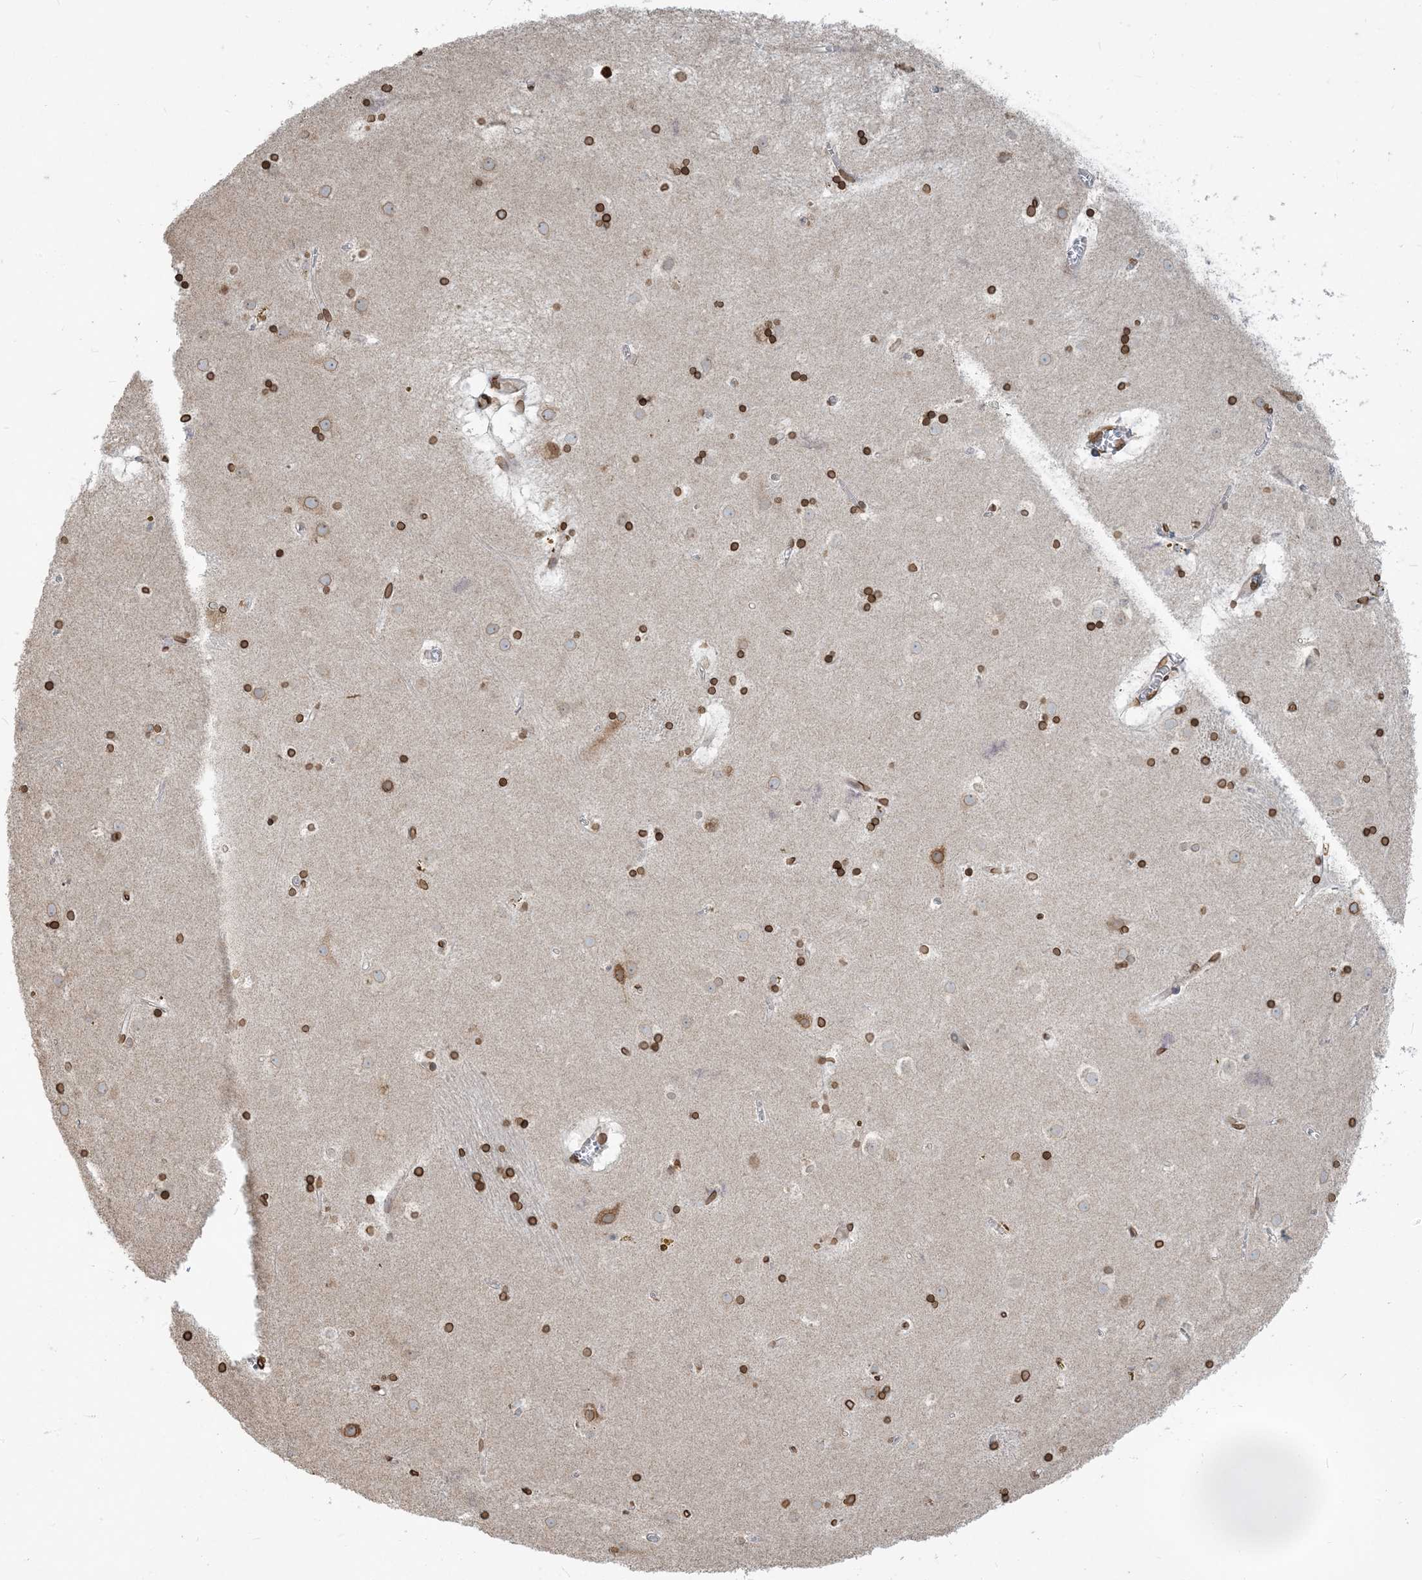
{"staining": {"intensity": "strong", "quantity": ">75%", "location": "cytoplasmic/membranous,nuclear"}, "tissue": "caudate", "cell_type": "Glial cells", "image_type": "normal", "snomed": [{"axis": "morphology", "description": "Normal tissue, NOS"}, {"axis": "topography", "description": "Lateral ventricle wall"}], "caption": "Brown immunohistochemical staining in benign human caudate shows strong cytoplasmic/membranous,nuclear staining in about >75% of glial cells. (Brightfield microscopy of DAB IHC at high magnification).", "gene": "WWP1", "patient": {"sex": "male", "age": 70}}